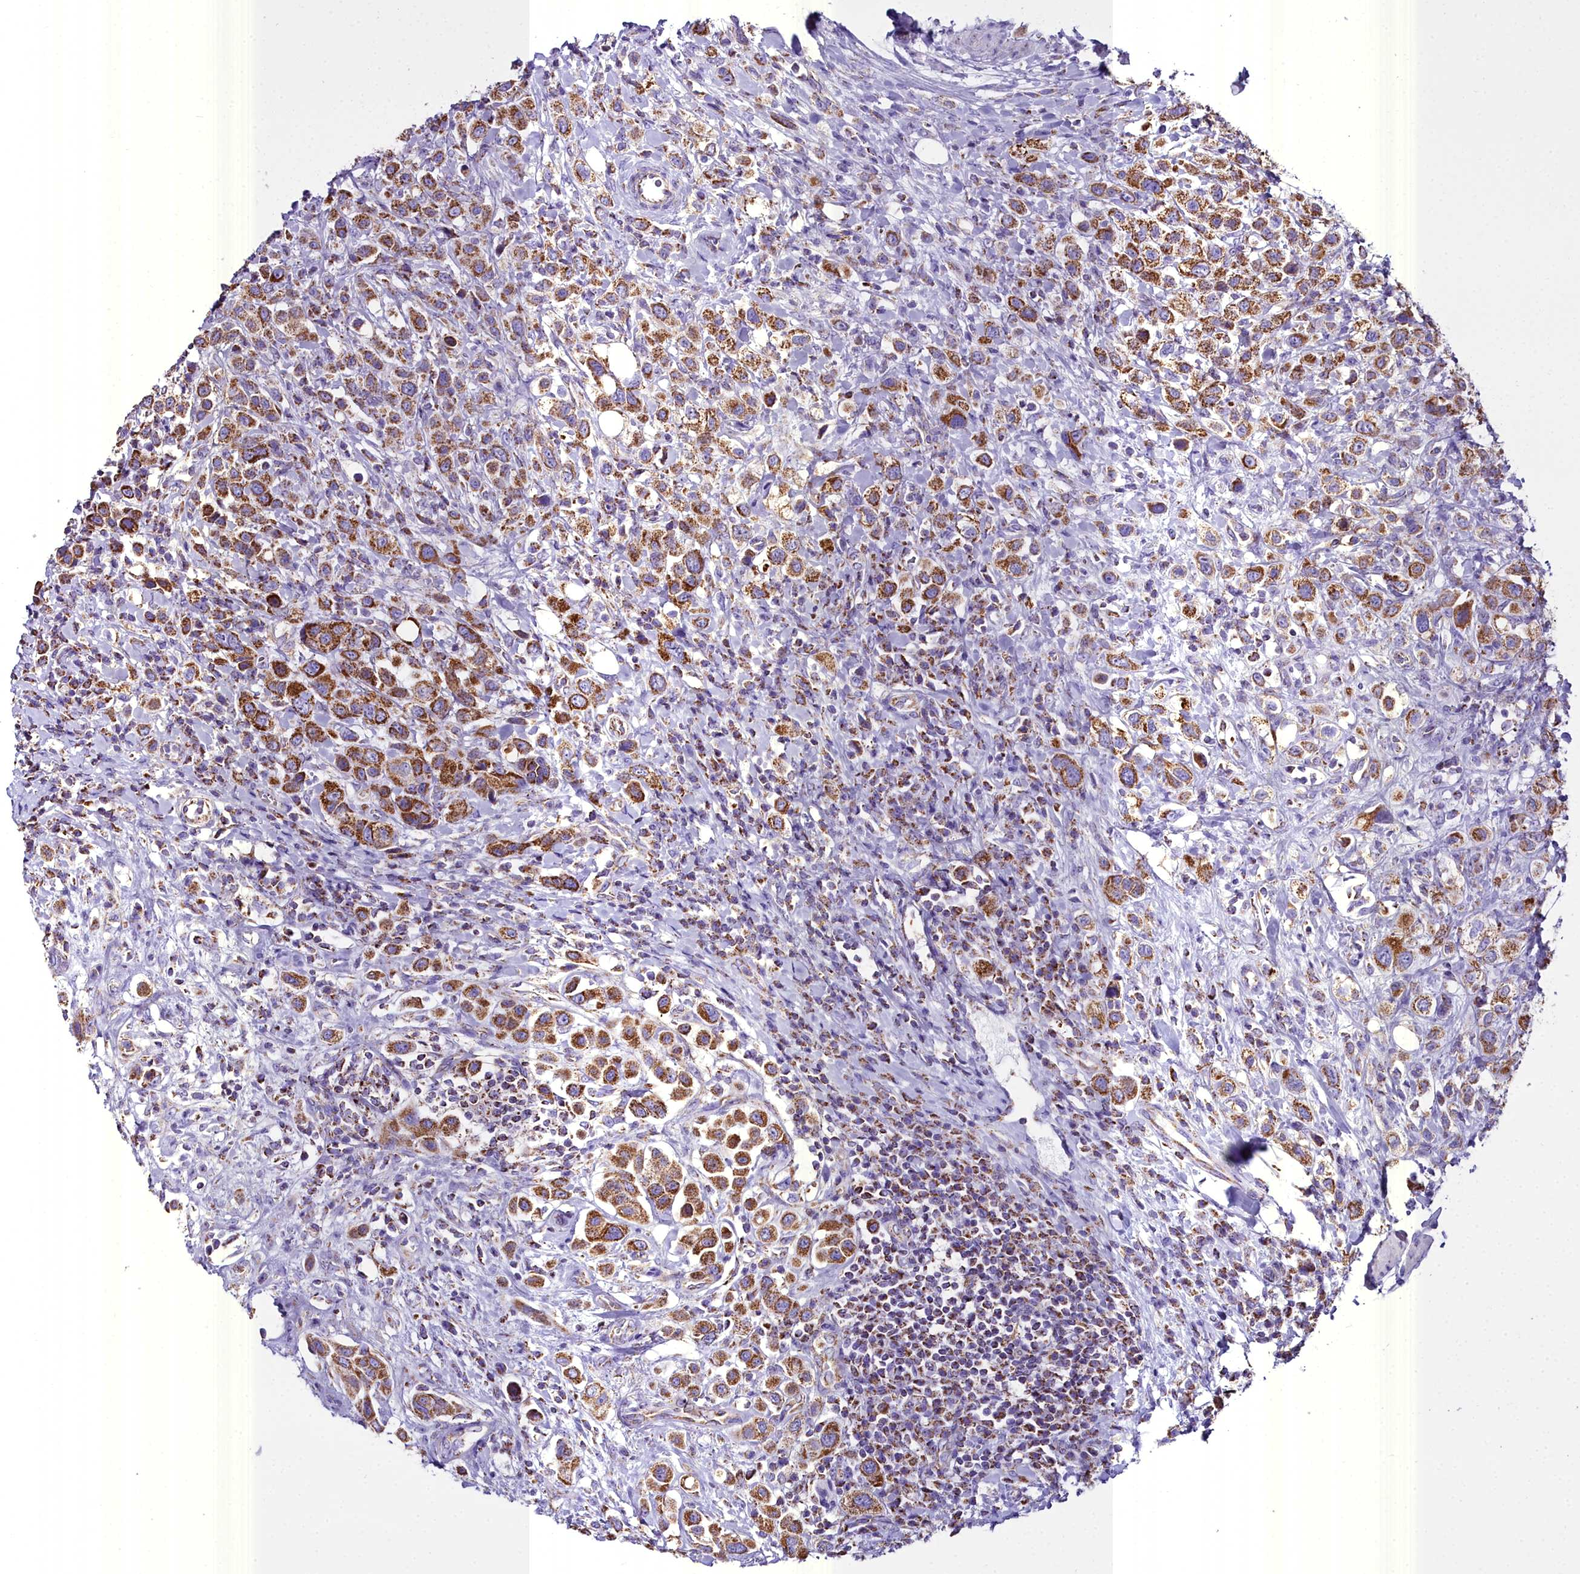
{"staining": {"intensity": "moderate", "quantity": ">75%", "location": "cytoplasmic/membranous"}, "tissue": "urothelial cancer", "cell_type": "Tumor cells", "image_type": "cancer", "snomed": [{"axis": "morphology", "description": "Urothelial carcinoma, High grade"}, {"axis": "topography", "description": "Urinary bladder"}], "caption": "Immunohistochemistry (IHC) staining of urothelial cancer, which demonstrates medium levels of moderate cytoplasmic/membranous staining in approximately >75% of tumor cells indicating moderate cytoplasmic/membranous protein staining. The staining was performed using DAB (brown) for protein detection and nuclei were counterstained in hematoxylin (blue).", "gene": "WDFY3", "patient": {"sex": "male", "age": 50}}